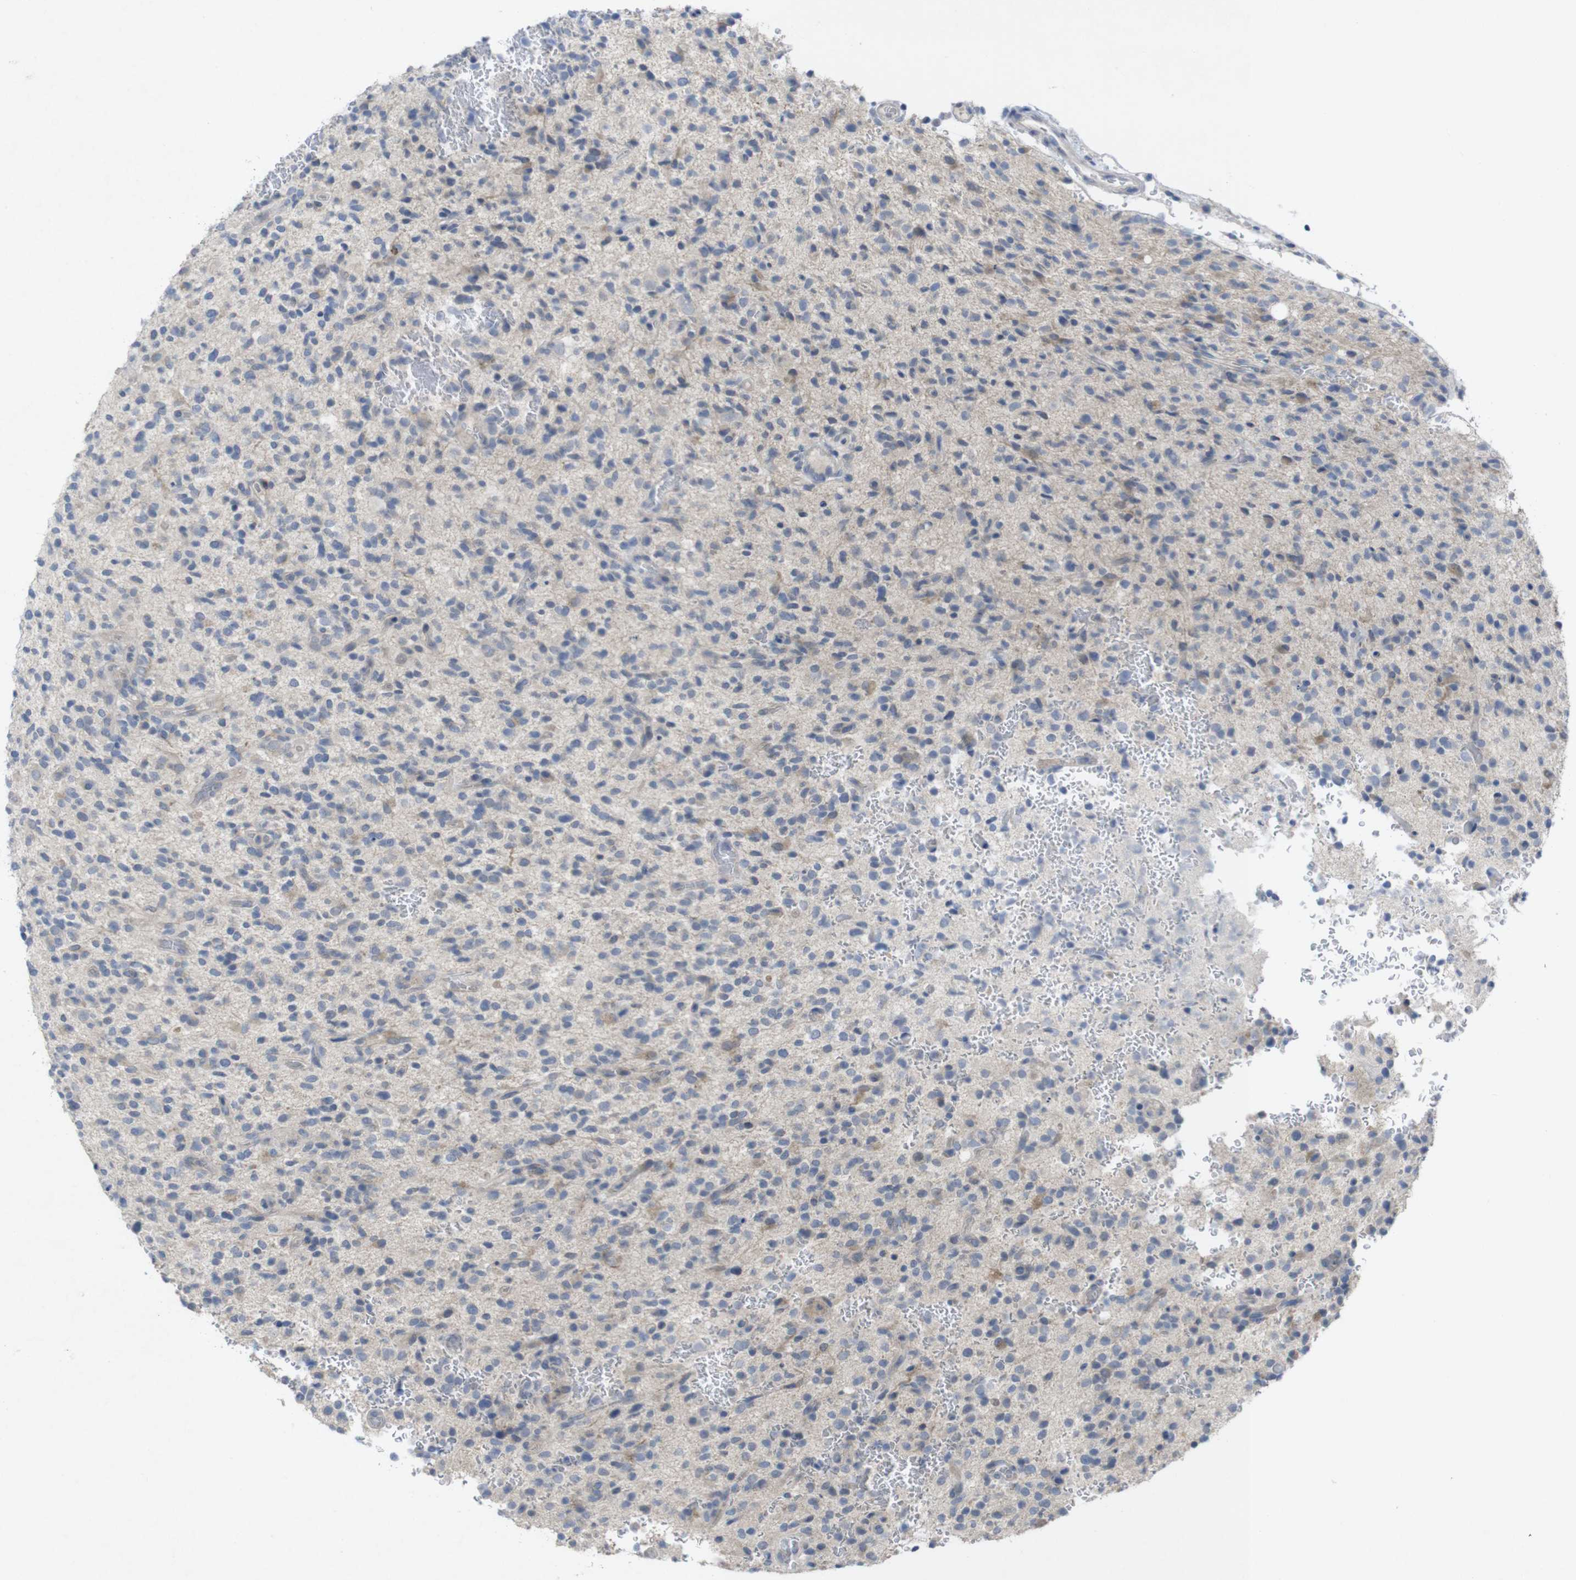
{"staining": {"intensity": "moderate", "quantity": "<25%", "location": "cytoplasmic/membranous"}, "tissue": "glioma", "cell_type": "Tumor cells", "image_type": "cancer", "snomed": [{"axis": "morphology", "description": "Glioma, malignant, High grade"}, {"axis": "topography", "description": "Brain"}], "caption": "Human glioma stained with a brown dye exhibits moderate cytoplasmic/membranous positive staining in approximately <25% of tumor cells.", "gene": "SLAMF7", "patient": {"sex": "male", "age": 71}}